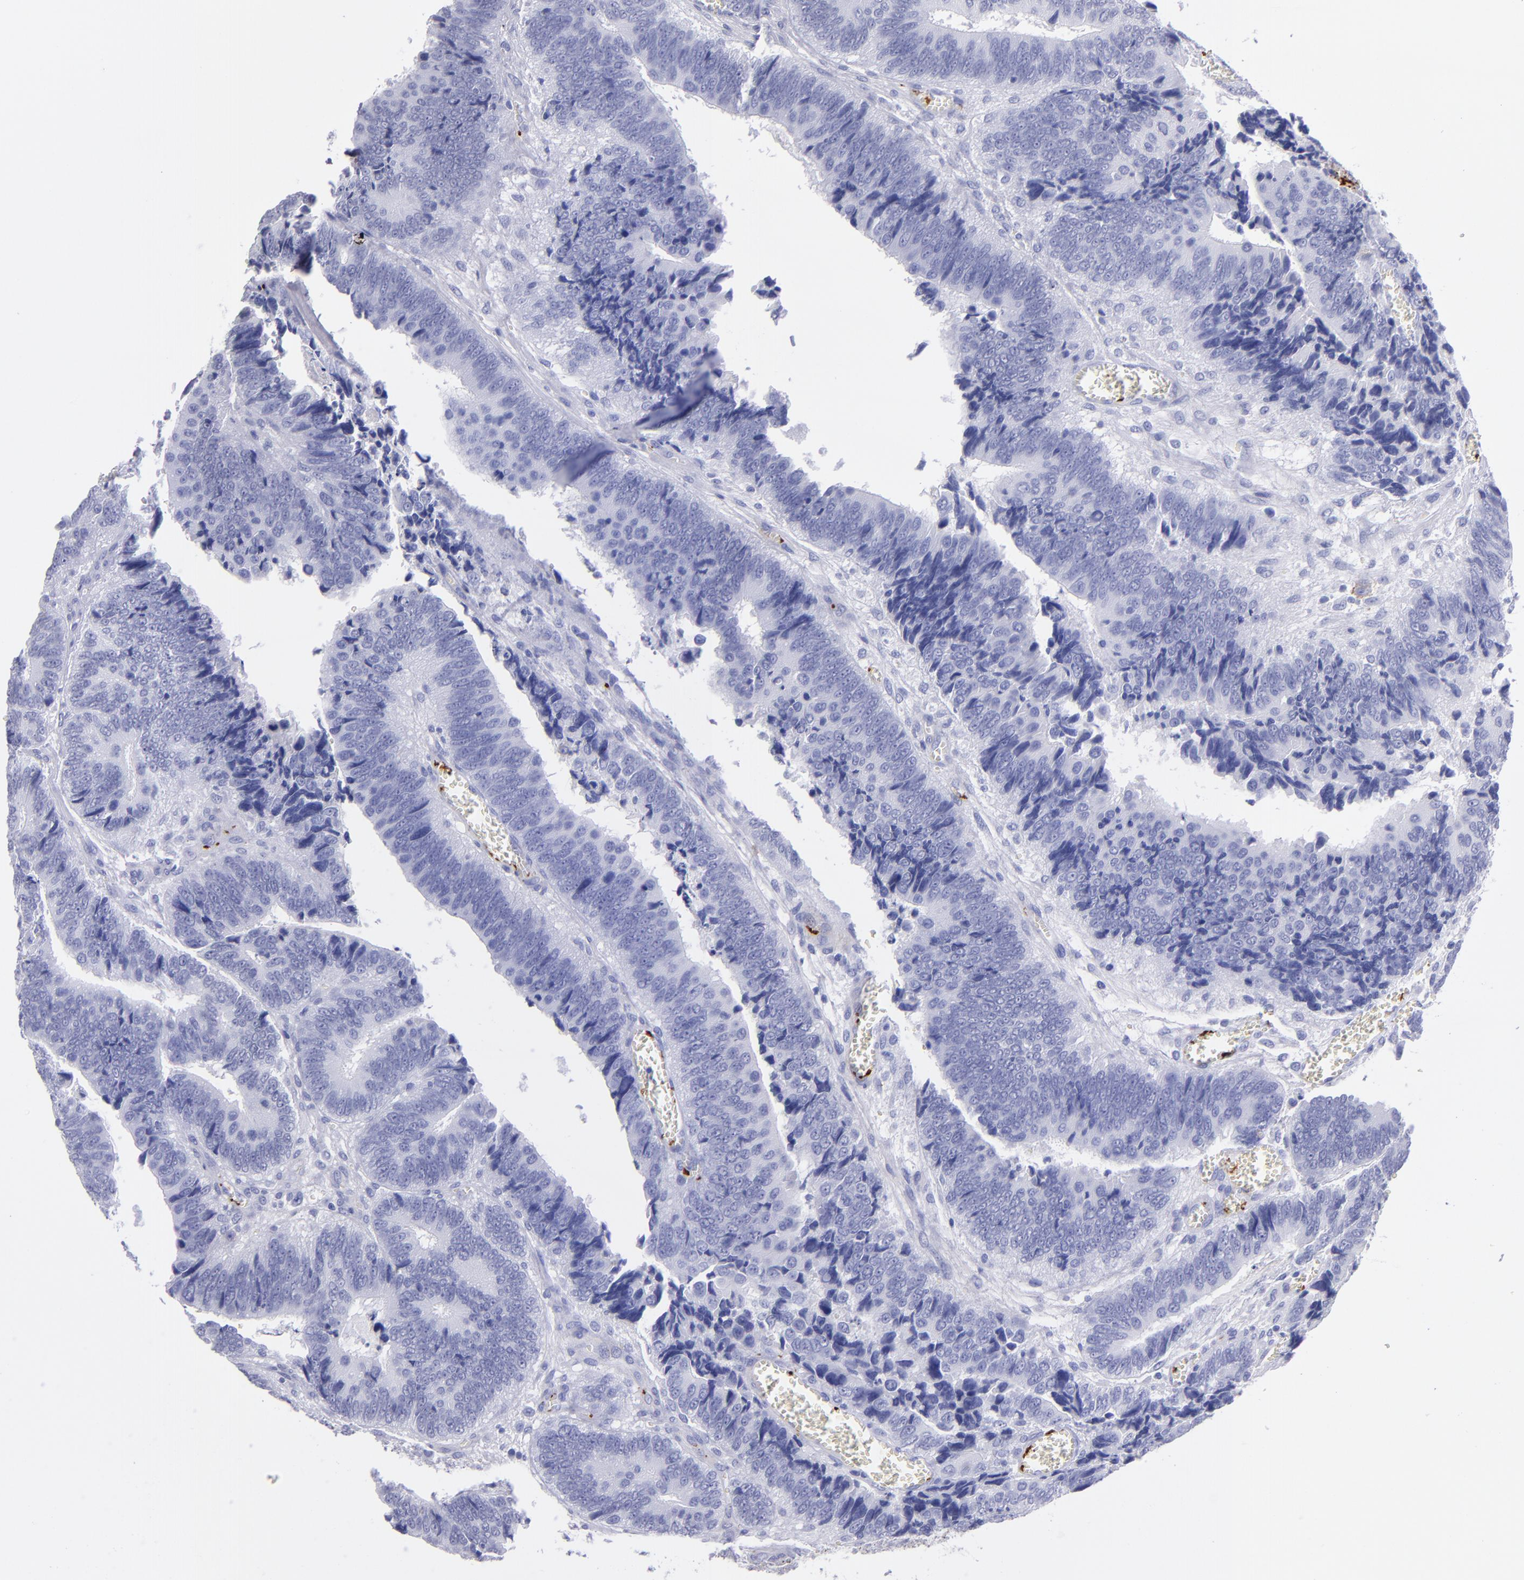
{"staining": {"intensity": "negative", "quantity": "none", "location": "none"}, "tissue": "colorectal cancer", "cell_type": "Tumor cells", "image_type": "cancer", "snomed": [{"axis": "morphology", "description": "Adenocarcinoma, NOS"}, {"axis": "topography", "description": "Colon"}], "caption": "High magnification brightfield microscopy of colorectal cancer stained with DAB (3,3'-diaminobenzidine) (brown) and counterstained with hematoxylin (blue): tumor cells show no significant staining.", "gene": "EFCAB13", "patient": {"sex": "male", "age": 72}}